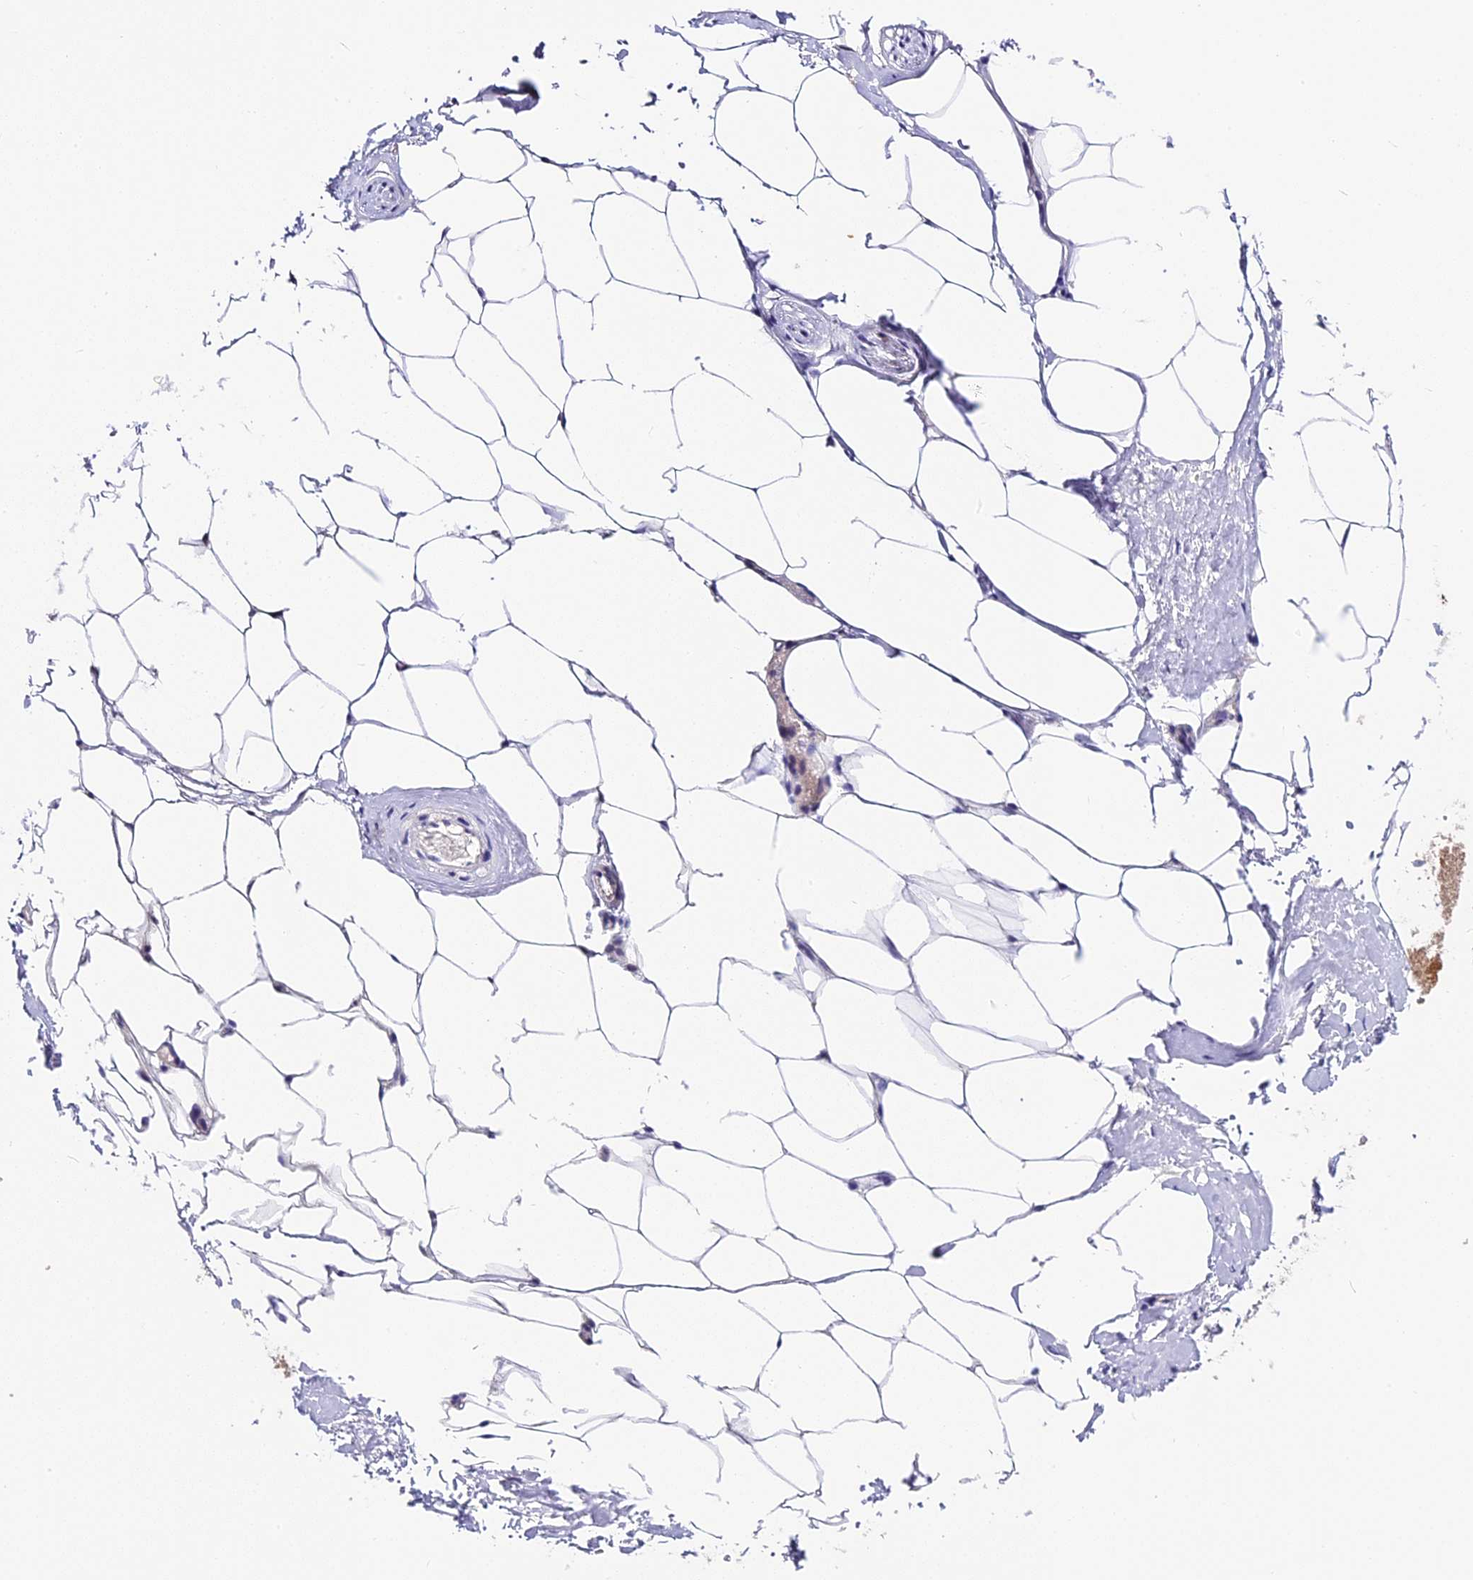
{"staining": {"intensity": "negative", "quantity": "none", "location": "none"}, "tissue": "adipose tissue", "cell_type": "Adipocytes", "image_type": "normal", "snomed": [{"axis": "morphology", "description": "Normal tissue, NOS"}, {"axis": "morphology", "description": "Adenocarcinoma, Low grade"}, {"axis": "topography", "description": "Prostate"}, {"axis": "topography", "description": "Peripheral nerve tissue"}], "caption": "Unremarkable adipose tissue was stained to show a protein in brown. There is no significant positivity in adipocytes. Brightfield microscopy of immunohistochemistry stained with DAB (3,3'-diaminobenzidine) (brown) and hematoxylin (blue), captured at high magnification.", "gene": "BSCL2", "patient": {"sex": "male", "age": 63}}